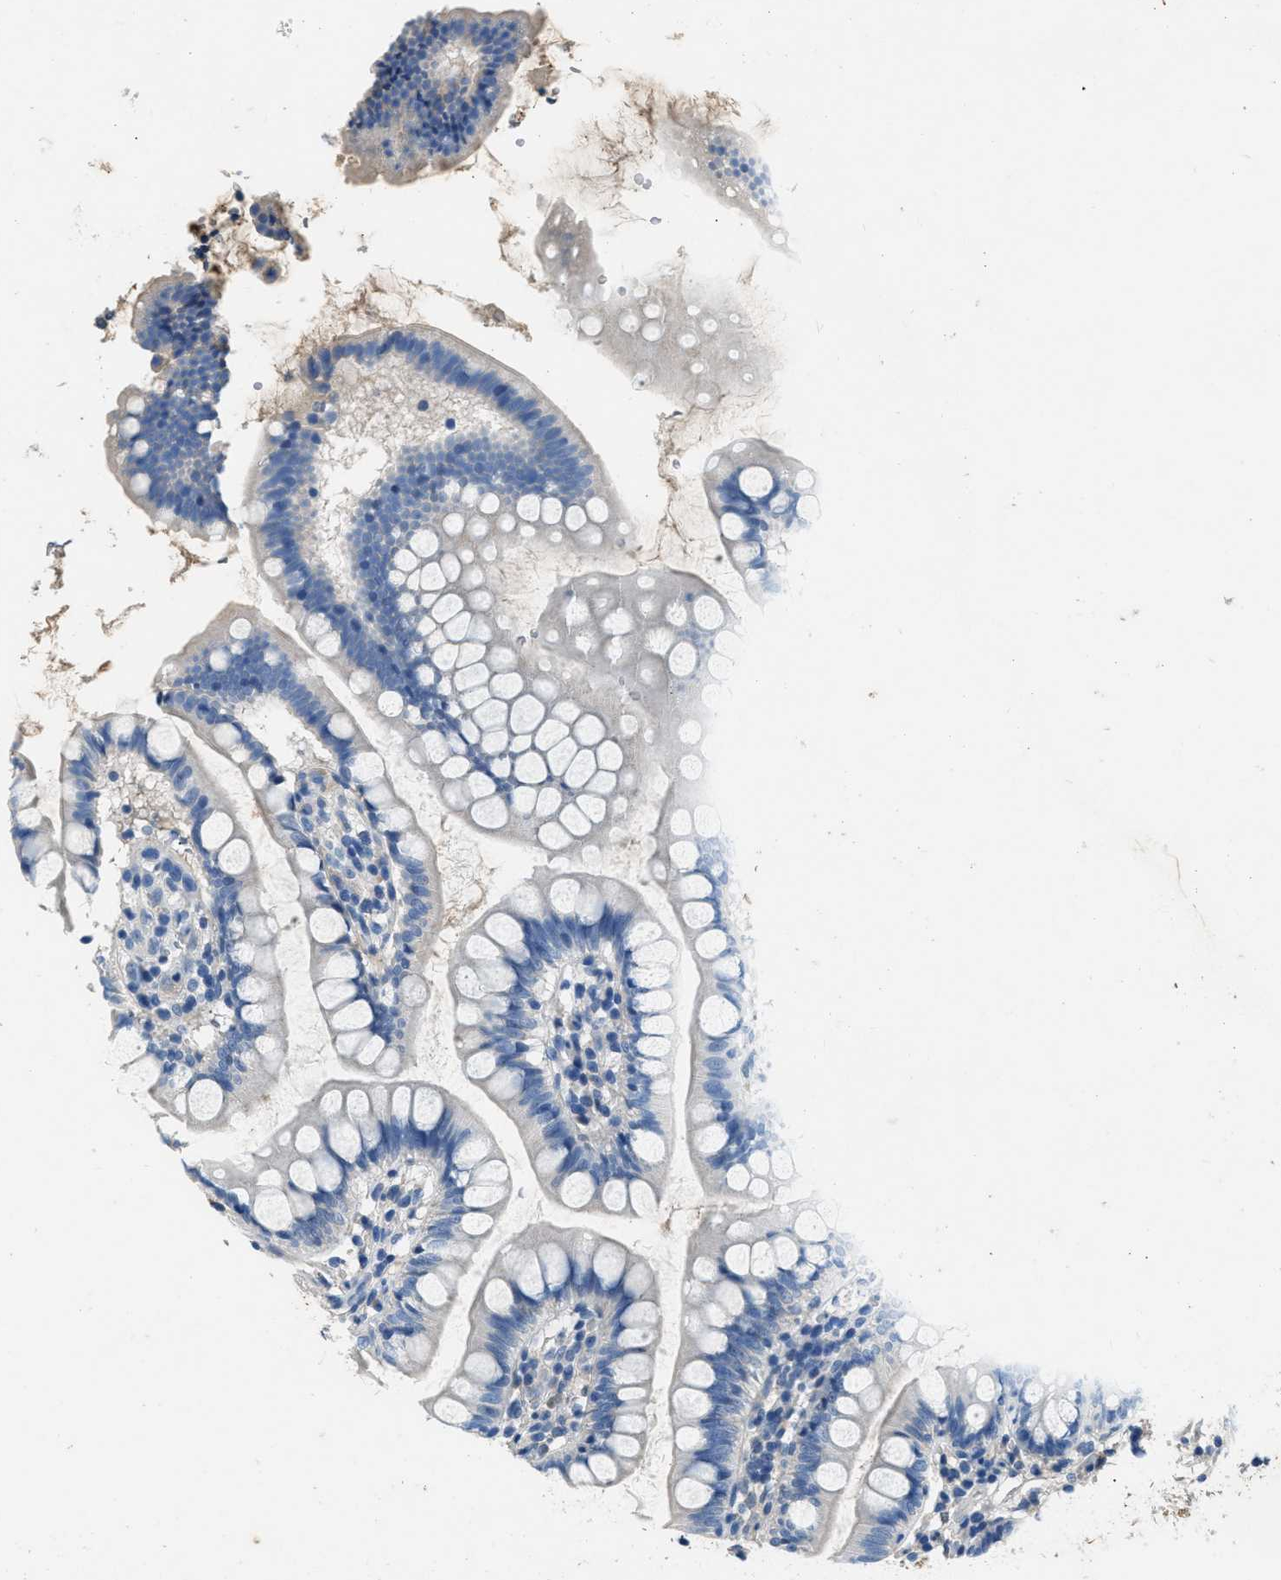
{"staining": {"intensity": "moderate", "quantity": "<25%", "location": "cytoplasmic/membranous"}, "tissue": "small intestine", "cell_type": "Glandular cells", "image_type": "normal", "snomed": [{"axis": "morphology", "description": "Normal tissue, NOS"}, {"axis": "topography", "description": "Small intestine"}], "caption": "Immunohistochemistry of unremarkable small intestine displays low levels of moderate cytoplasmic/membranous staining in approximately <25% of glandular cells.", "gene": "STC1", "patient": {"sex": "female", "age": 84}}